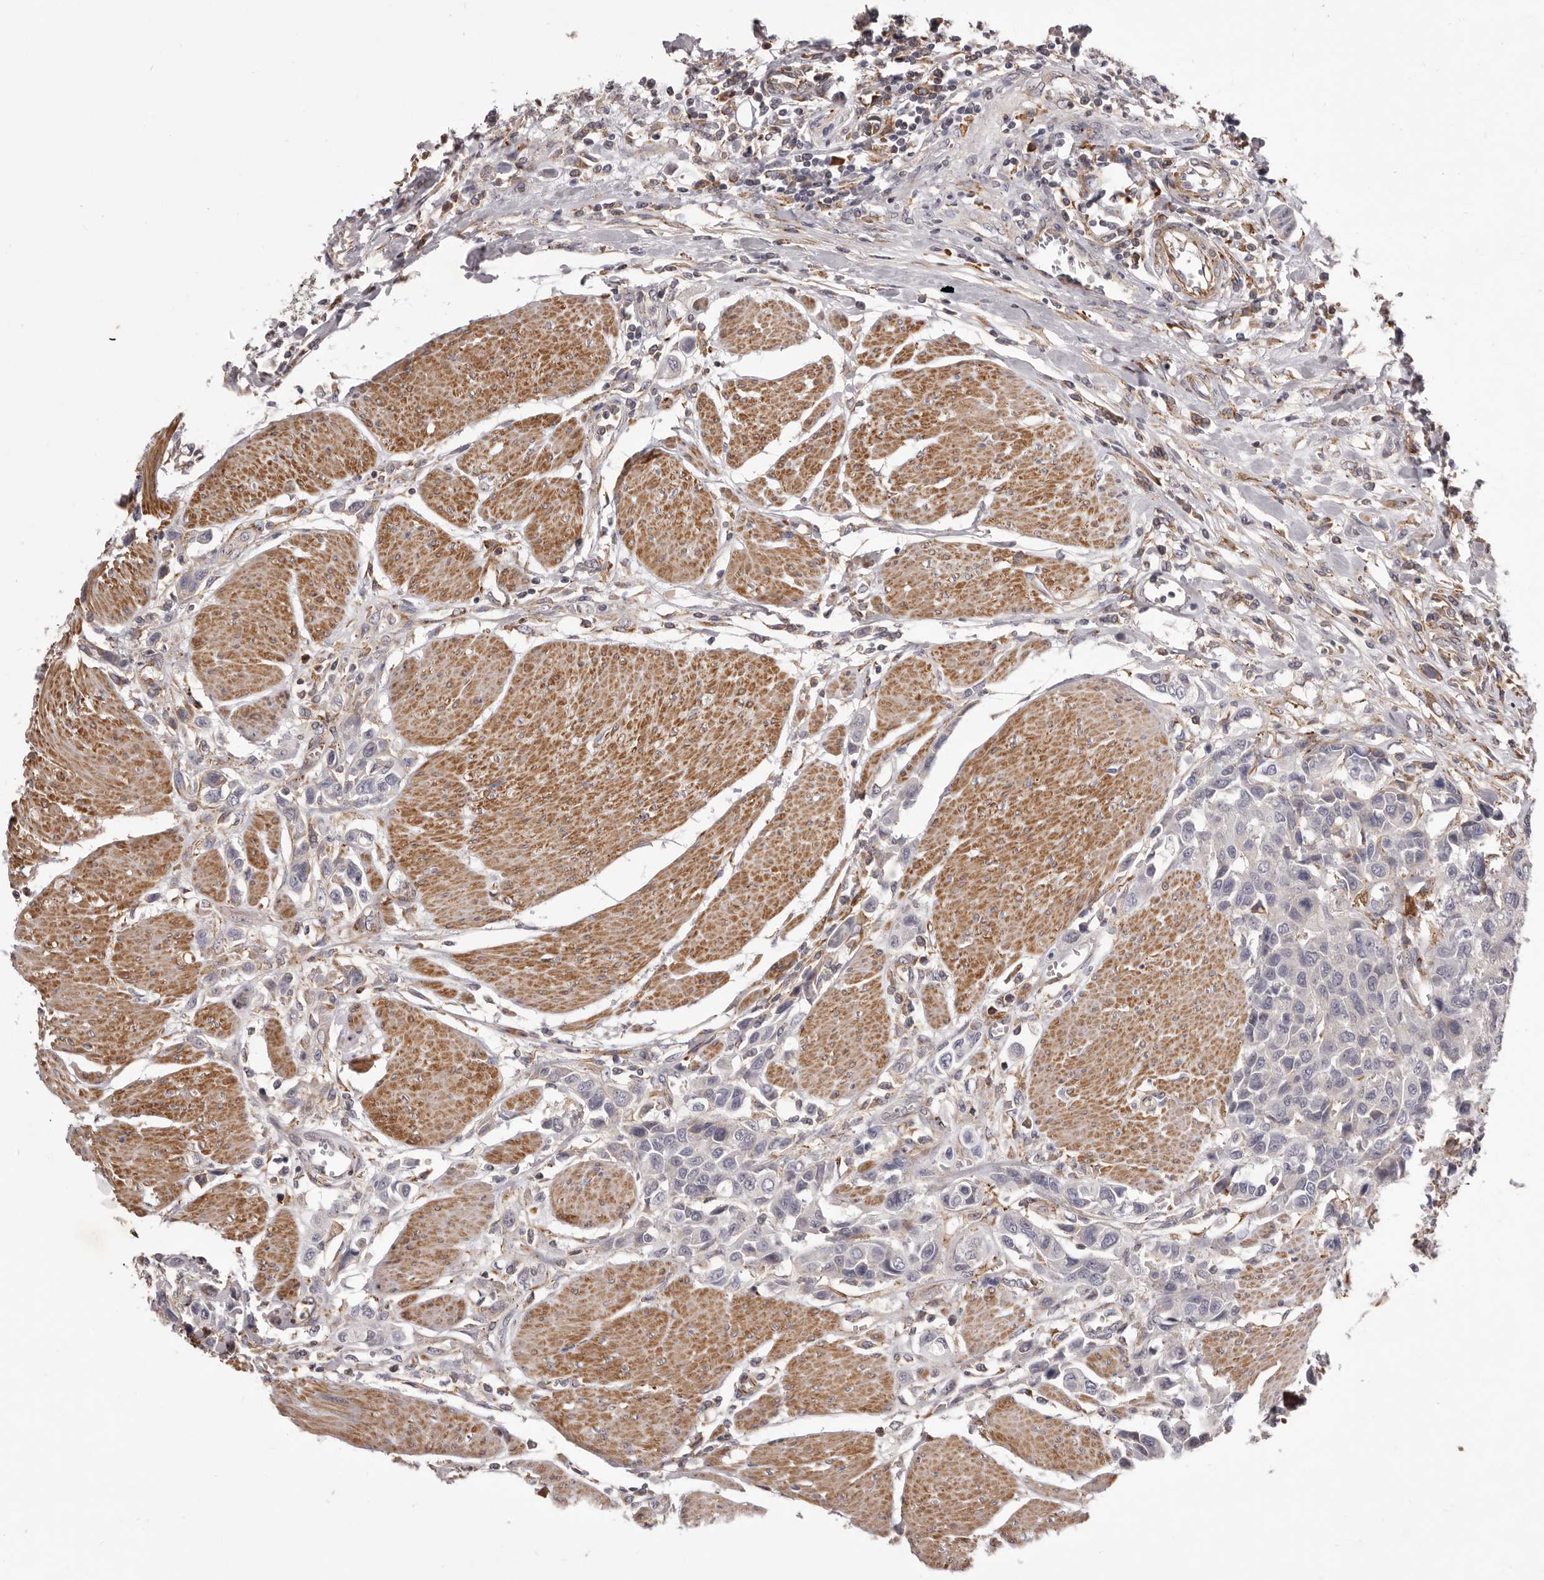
{"staining": {"intensity": "negative", "quantity": "none", "location": "none"}, "tissue": "urothelial cancer", "cell_type": "Tumor cells", "image_type": "cancer", "snomed": [{"axis": "morphology", "description": "Urothelial carcinoma, High grade"}, {"axis": "topography", "description": "Urinary bladder"}], "caption": "DAB (3,3'-diaminobenzidine) immunohistochemical staining of human urothelial cancer reveals no significant positivity in tumor cells.", "gene": "ALPK1", "patient": {"sex": "male", "age": 50}}